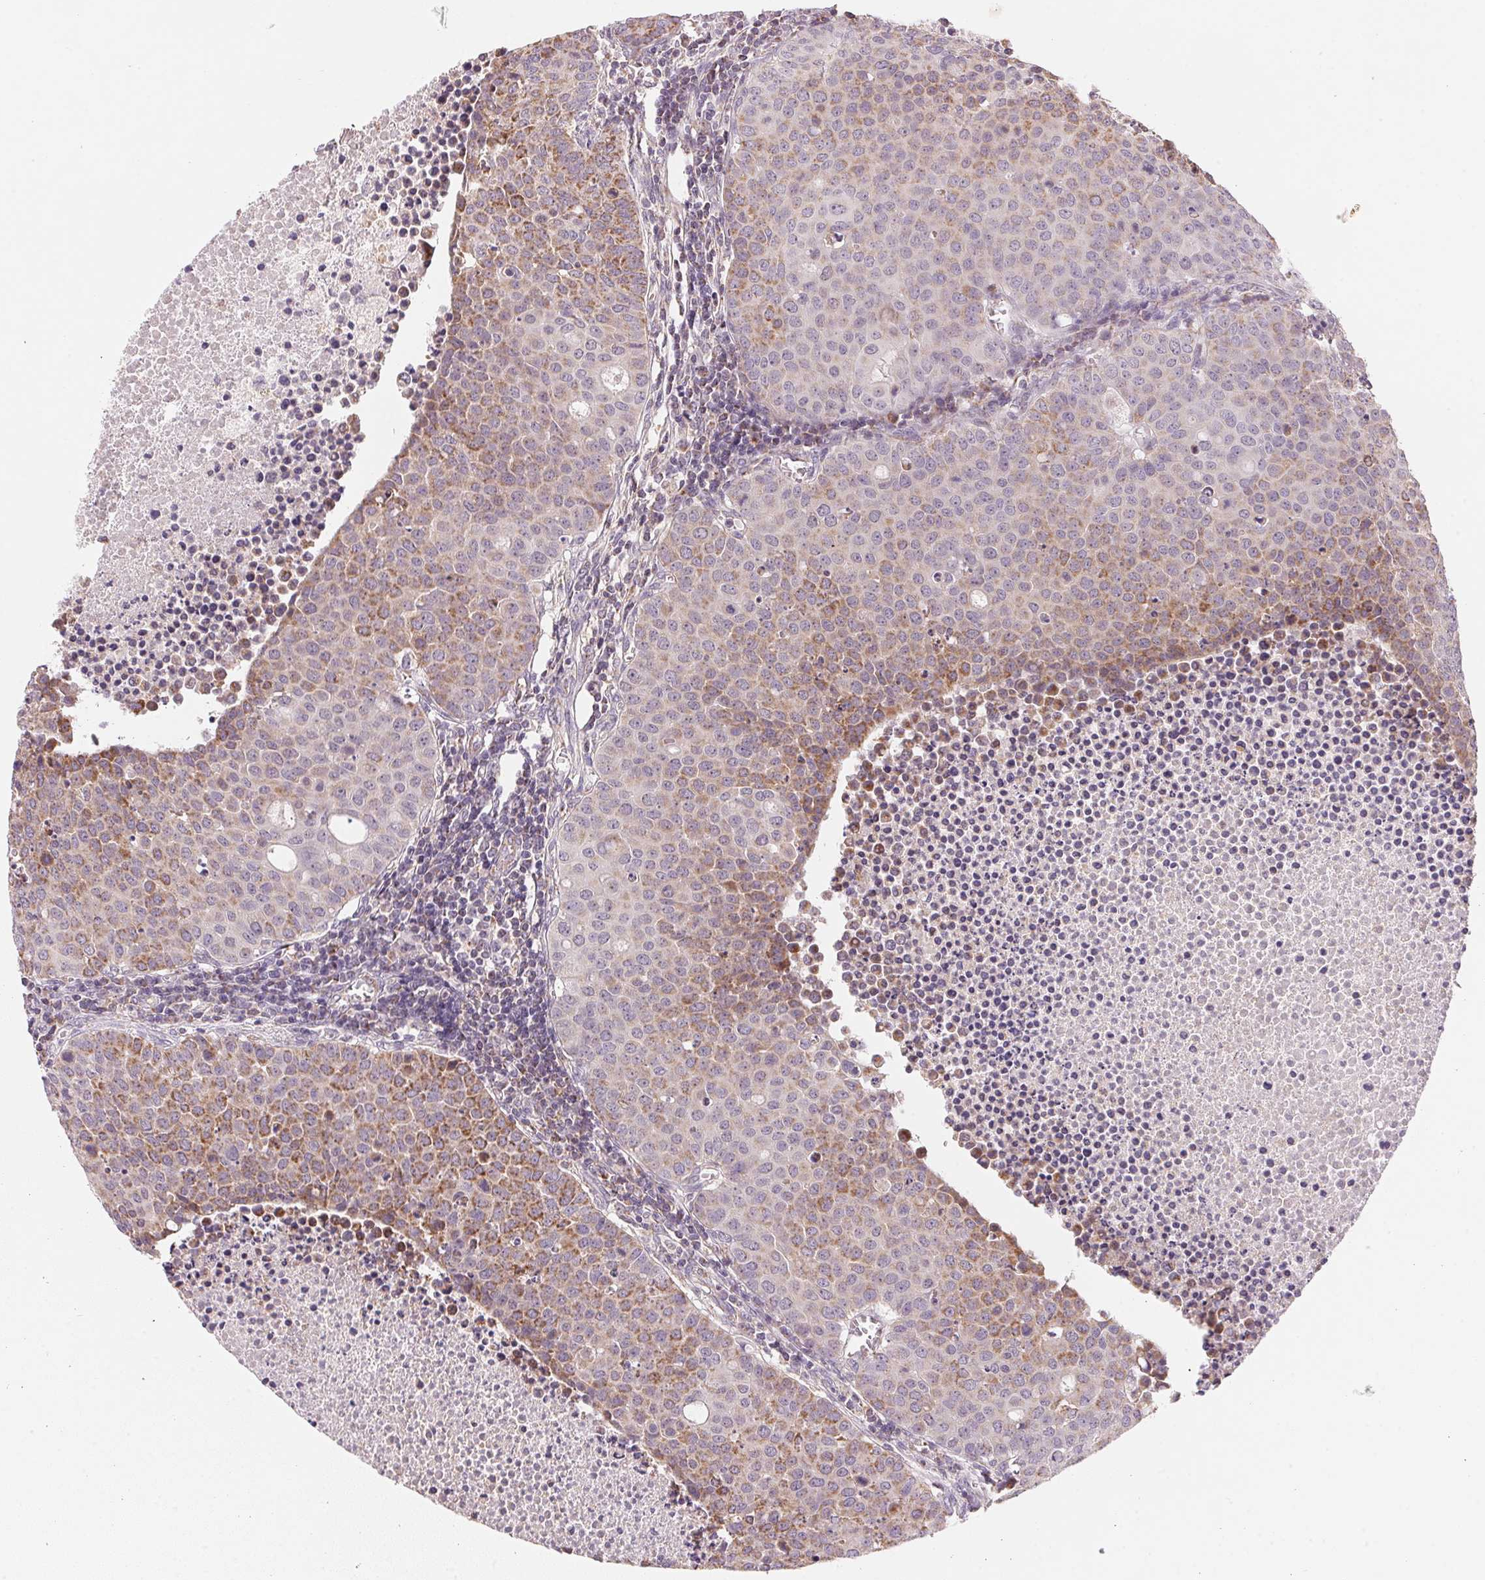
{"staining": {"intensity": "moderate", "quantity": "25%-75%", "location": "cytoplasmic/membranous"}, "tissue": "carcinoid", "cell_type": "Tumor cells", "image_type": "cancer", "snomed": [{"axis": "morphology", "description": "Carcinoid, malignant, NOS"}, {"axis": "topography", "description": "Colon"}], "caption": "There is medium levels of moderate cytoplasmic/membranous expression in tumor cells of carcinoid, as demonstrated by immunohistochemical staining (brown color).", "gene": "COQ7", "patient": {"sex": "male", "age": 81}}